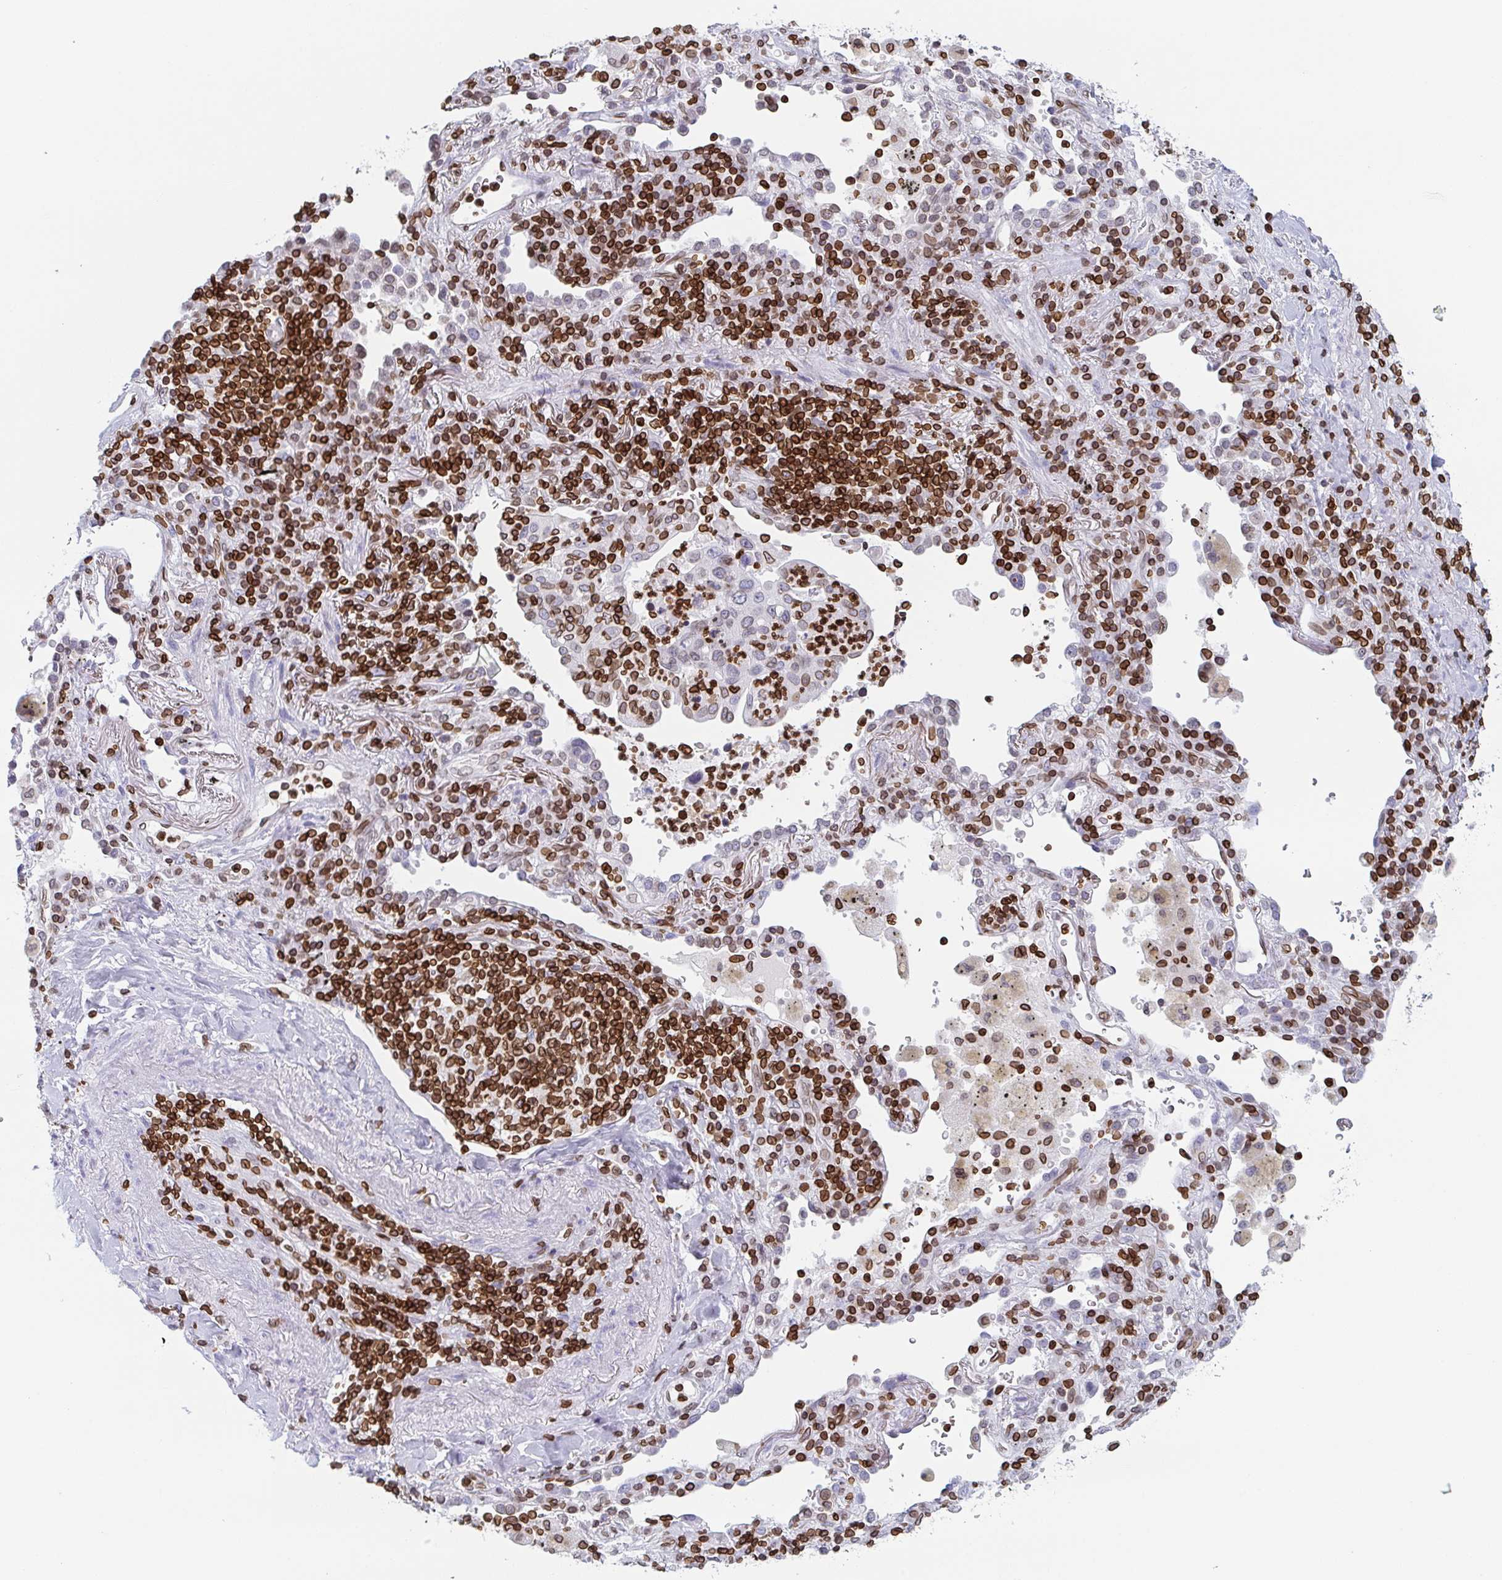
{"staining": {"intensity": "weak", "quantity": "<25%", "location": "cytoplasmic/membranous,nuclear"}, "tissue": "lung cancer", "cell_type": "Tumor cells", "image_type": "cancer", "snomed": [{"axis": "morphology", "description": "Squamous cell carcinoma, NOS"}, {"axis": "topography", "description": "Lymph node"}, {"axis": "topography", "description": "Lung"}], "caption": "Lung cancer (squamous cell carcinoma) was stained to show a protein in brown. There is no significant staining in tumor cells.", "gene": "BTBD7", "patient": {"sex": "male", "age": 61}}